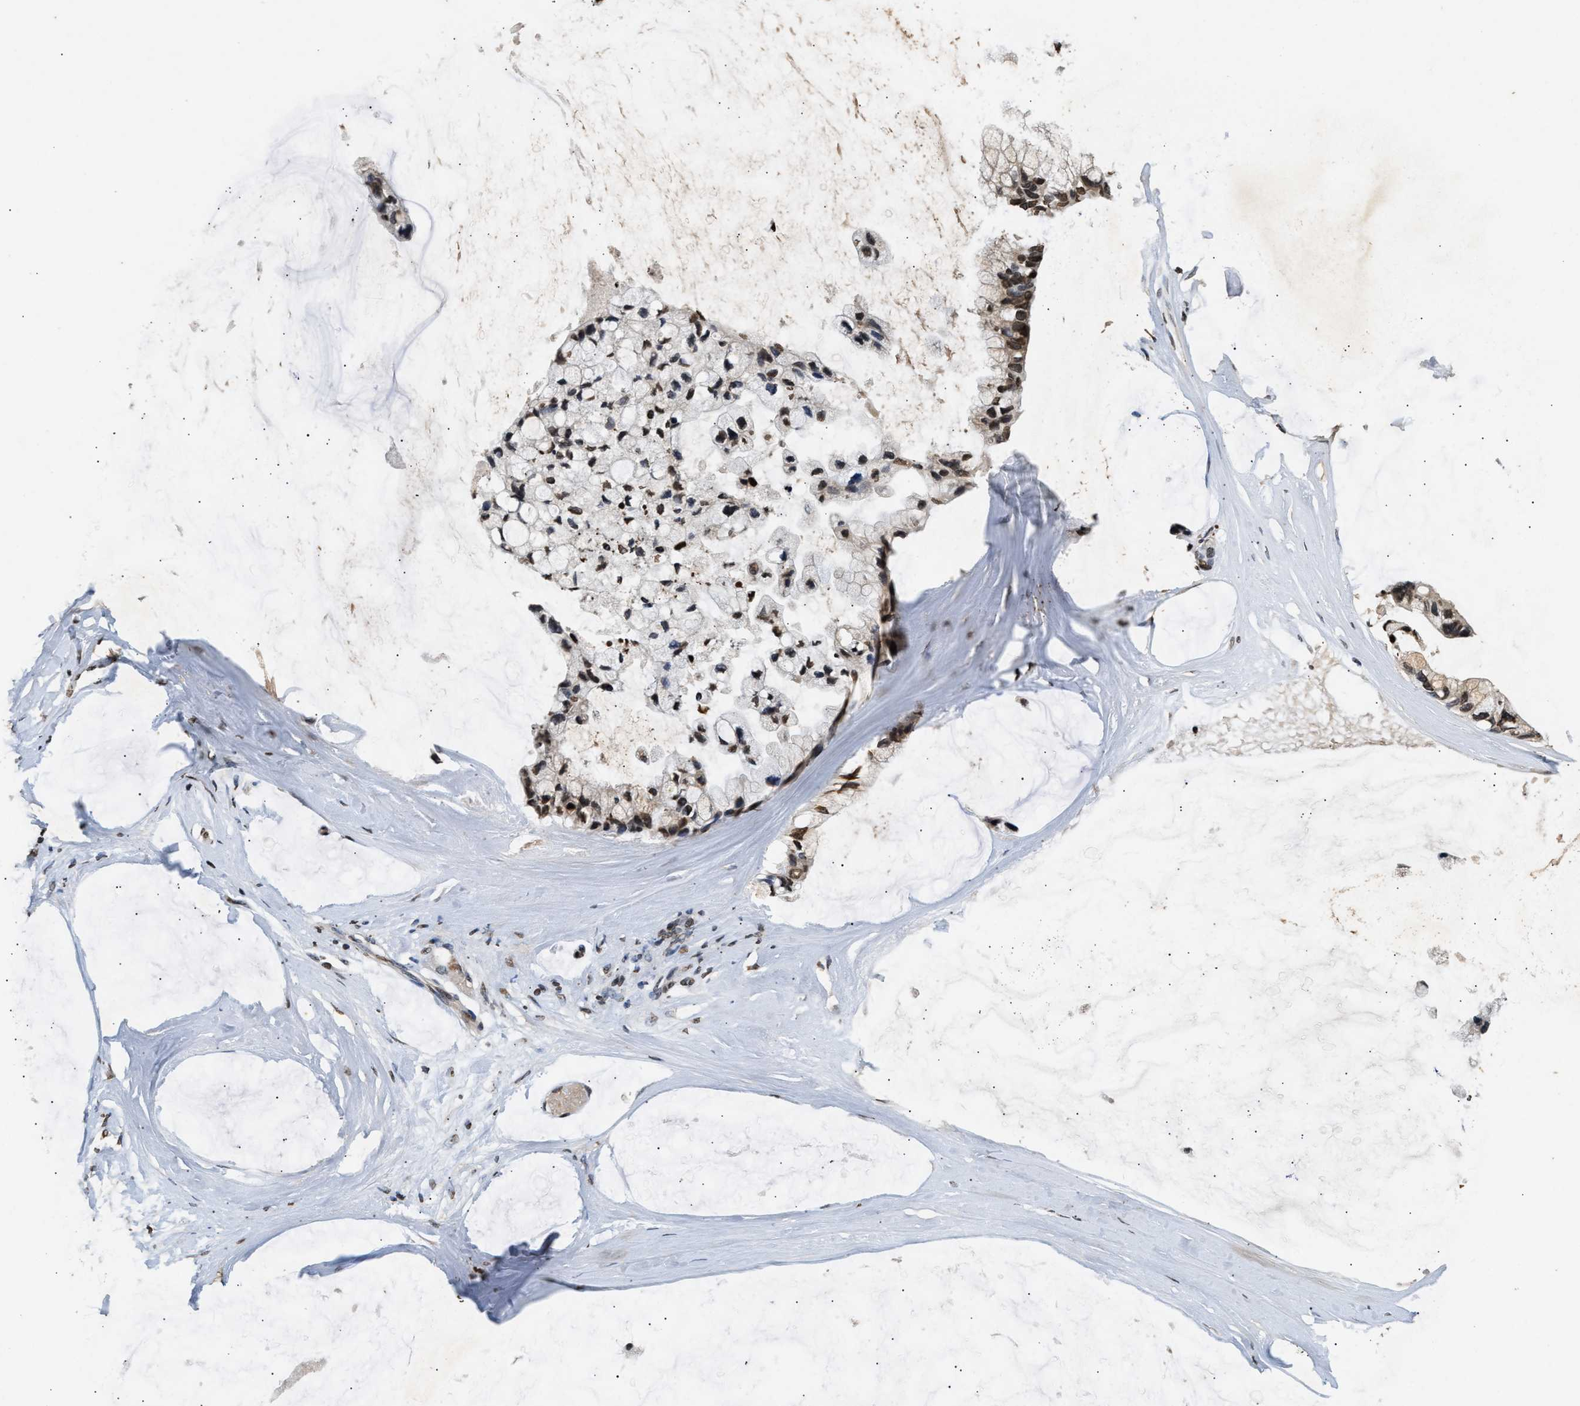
{"staining": {"intensity": "strong", "quantity": ">75%", "location": "nuclear"}, "tissue": "ovarian cancer", "cell_type": "Tumor cells", "image_type": "cancer", "snomed": [{"axis": "morphology", "description": "Cystadenocarcinoma, mucinous, NOS"}, {"axis": "topography", "description": "Ovary"}], "caption": "Protein analysis of mucinous cystadenocarcinoma (ovarian) tissue reveals strong nuclear positivity in approximately >75% of tumor cells. (DAB = brown stain, brightfield microscopy at high magnification).", "gene": "DNASE1L3", "patient": {"sex": "female", "age": 39}}